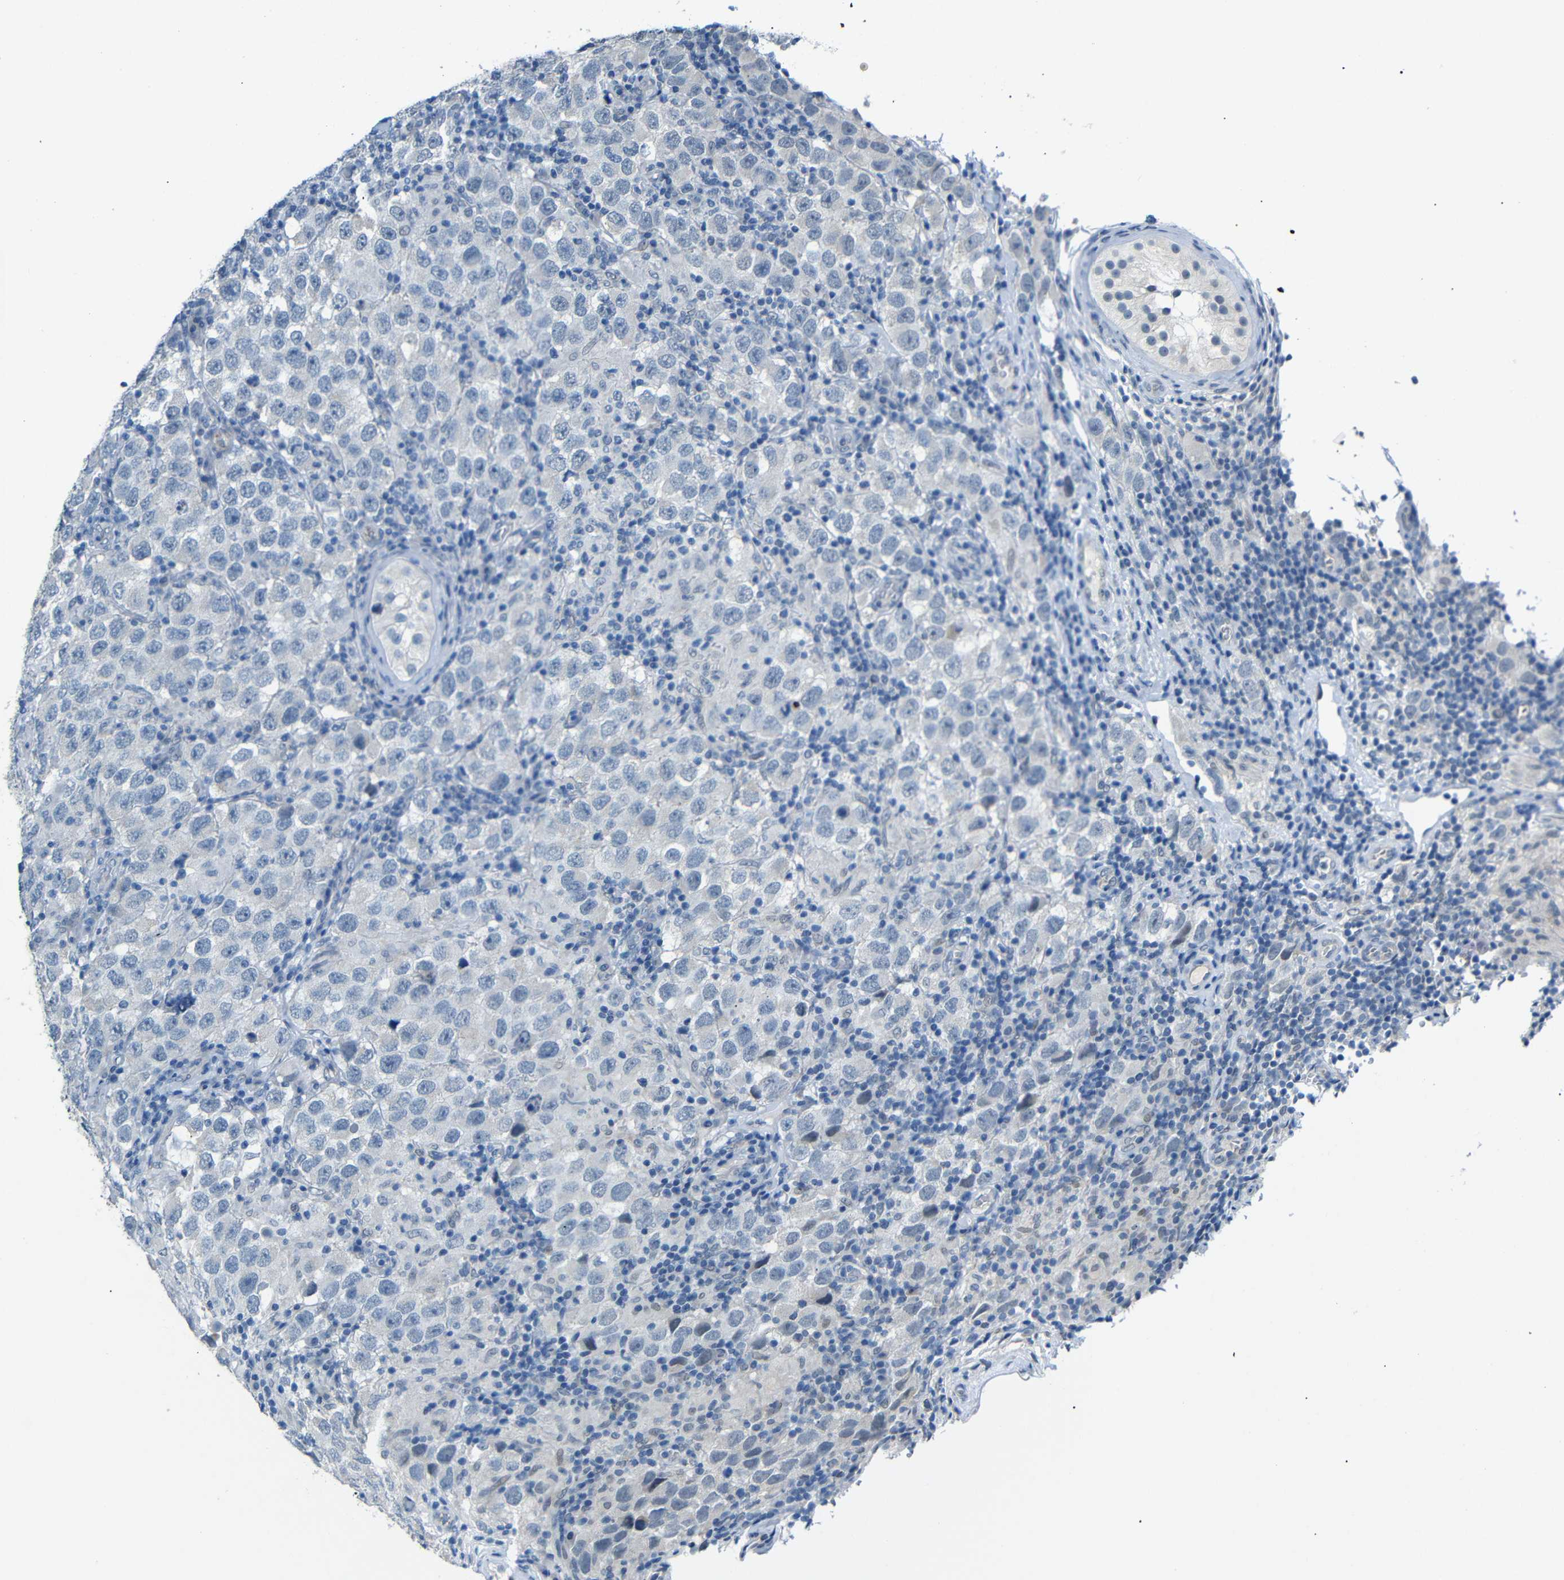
{"staining": {"intensity": "negative", "quantity": "none", "location": "none"}, "tissue": "testis cancer", "cell_type": "Tumor cells", "image_type": "cancer", "snomed": [{"axis": "morphology", "description": "Carcinoma, Embryonal, NOS"}, {"axis": "topography", "description": "Testis"}], "caption": "High magnification brightfield microscopy of testis embryonal carcinoma stained with DAB (brown) and counterstained with hematoxylin (blue): tumor cells show no significant positivity. (DAB (3,3'-diaminobenzidine) immunohistochemistry, high magnification).", "gene": "GPR158", "patient": {"sex": "male", "age": 21}}